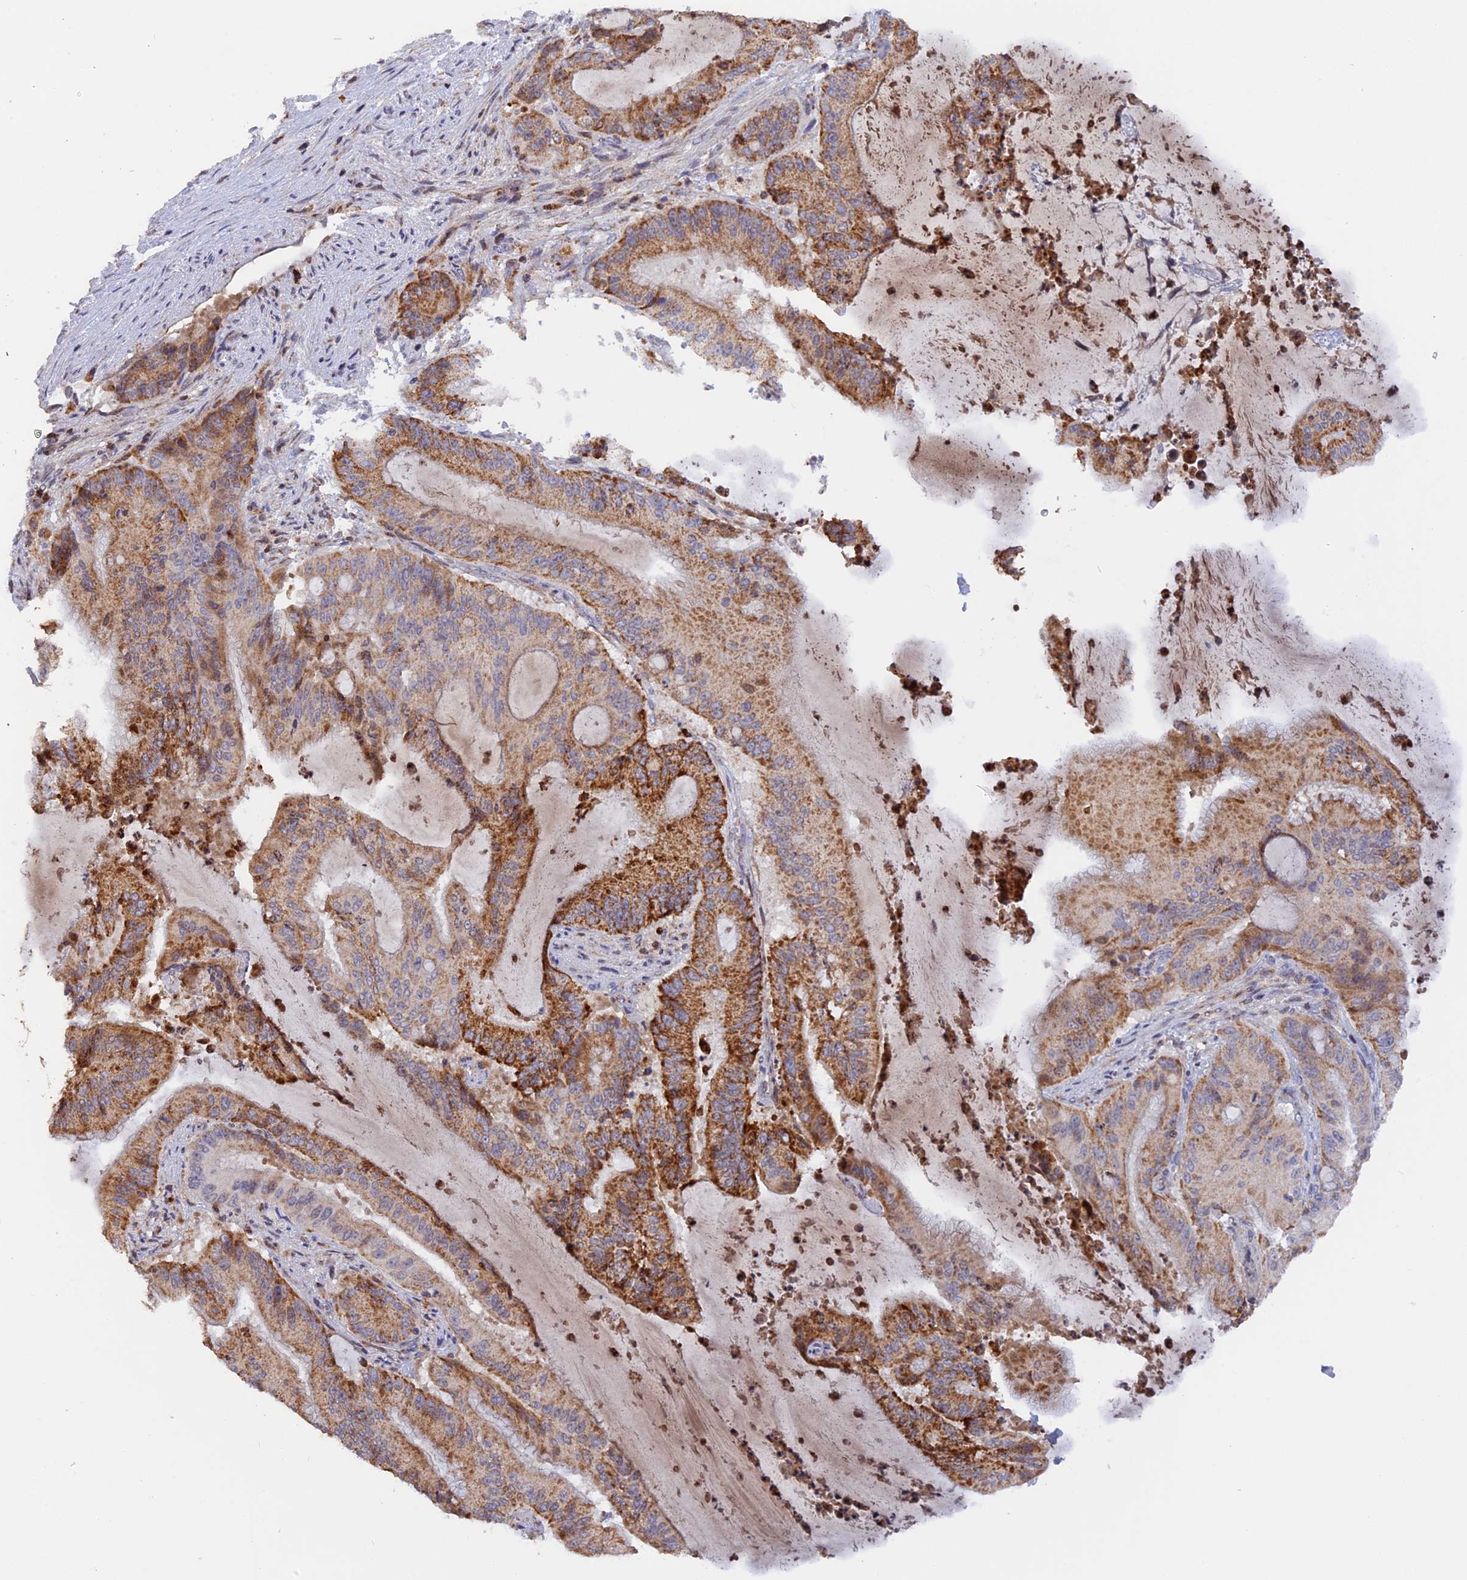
{"staining": {"intensity": "moderate", "quantity": ">75%", "location": "cytoplasmic/membranous"}, "tissue": "liver cancer", "cell_type": "Tumor cells", "image_type": "cancer", "snomed": [{"axis": "morphology", "description": "Normal tissue, NOS"}, {"axis": "morphology", "description": "Cholangiocarcinoma"}, {"axis": "topography", "description": "Liver"}, {"axis": "topography", "description": "Peripheral nerve tissue"}], "caption": "Immunohistochemical staining of human liver cancer exhibits moderate cytoplasmic/membranous protein positivity in about >75% of tumor cells.", "gene": "MPV17L", "patient": {"sex": "female", "age": 73}}